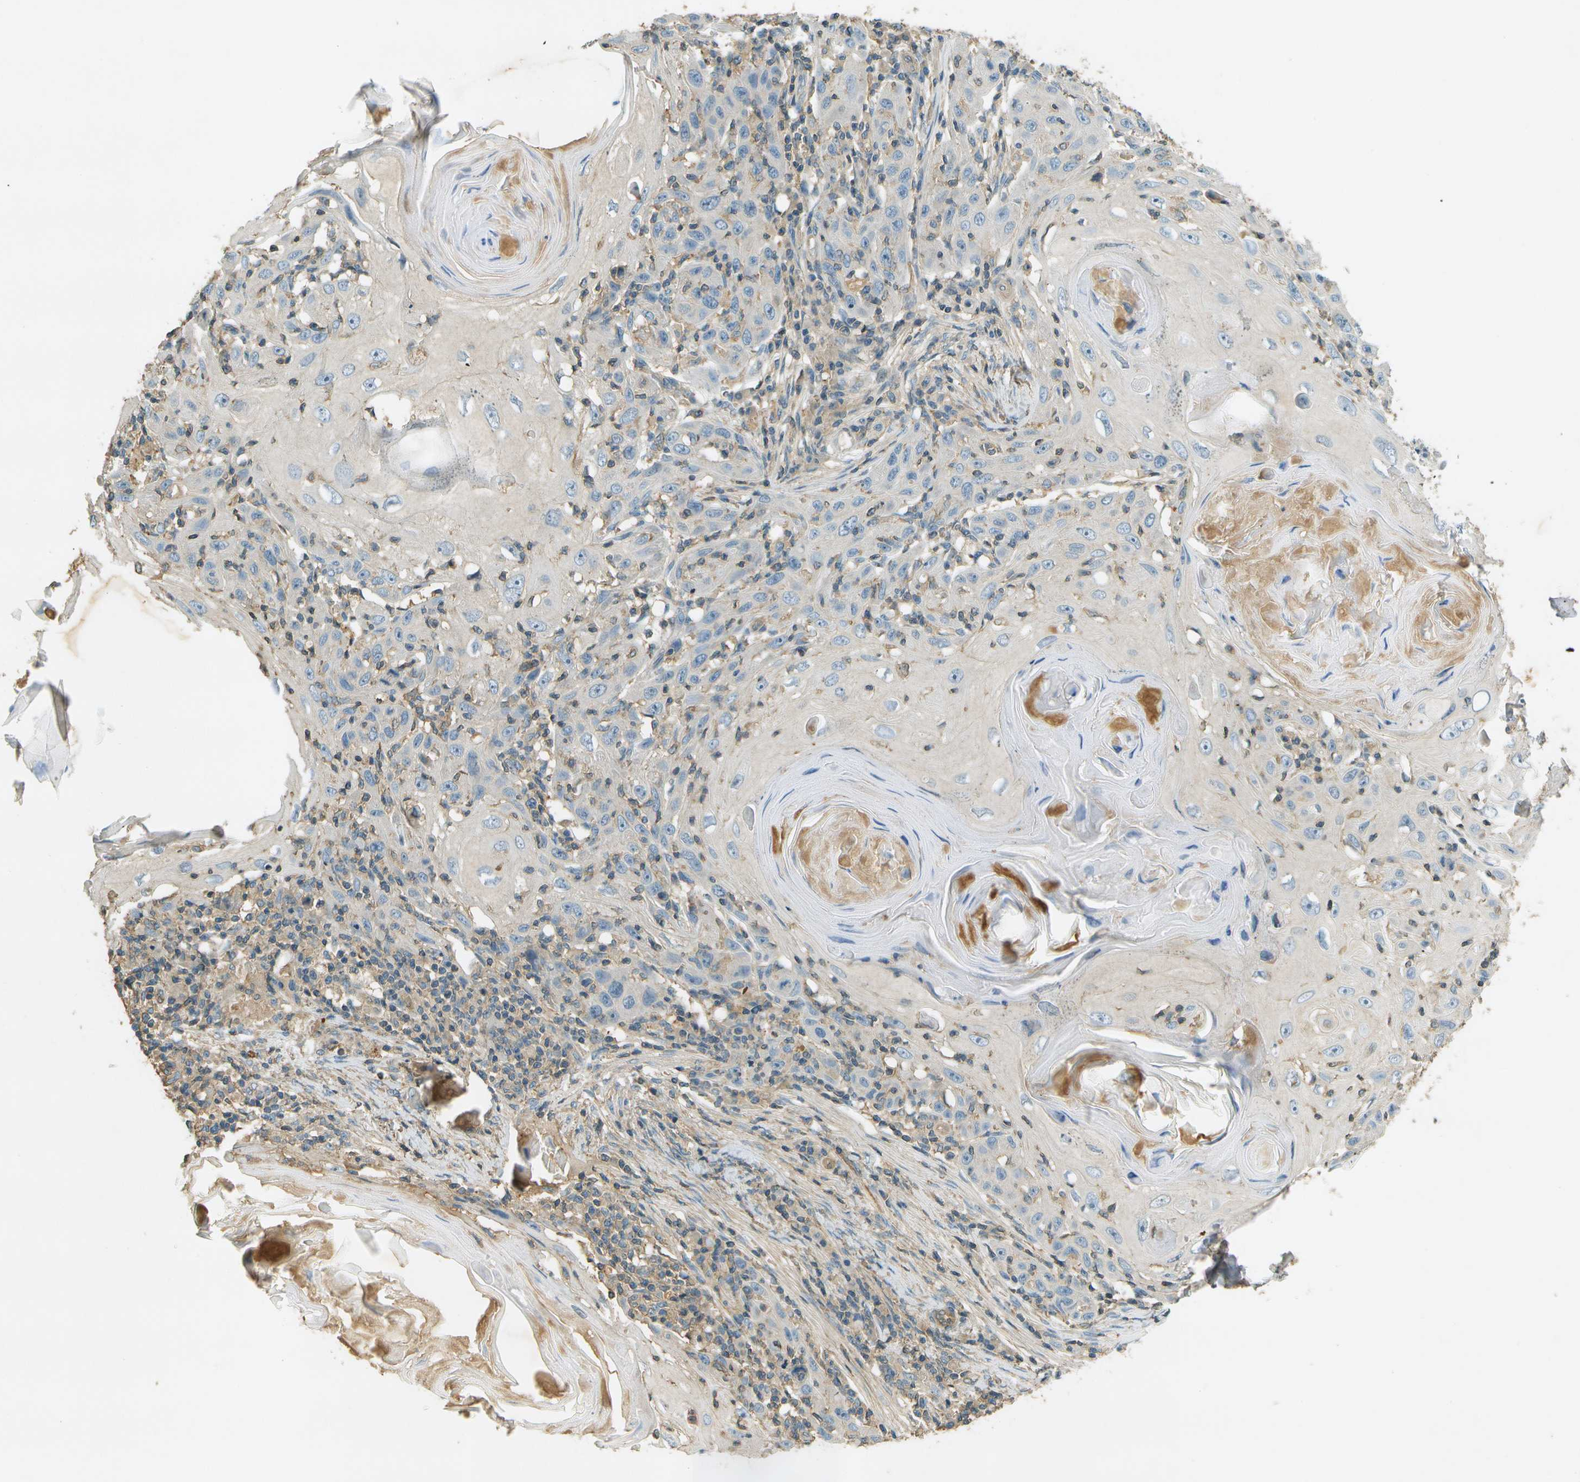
{"staining": {"intensity": "negative", "quantity": "none", "location": "none"}, "tissue": "skin cancer", "cell_type": "Tumor cells", "image_type": "cancer", "snomed": [{"axis": "morphology", "description": "Squamous cell carcinoma, NOS"}, {"axis": "topography", "description": "Skin"}], "caption": "The photomicrograph displays no significant positivity in tumor cells of skin cancer.", "gene": "NUDT4", "patient": {"sex": "female", "age": 88}}